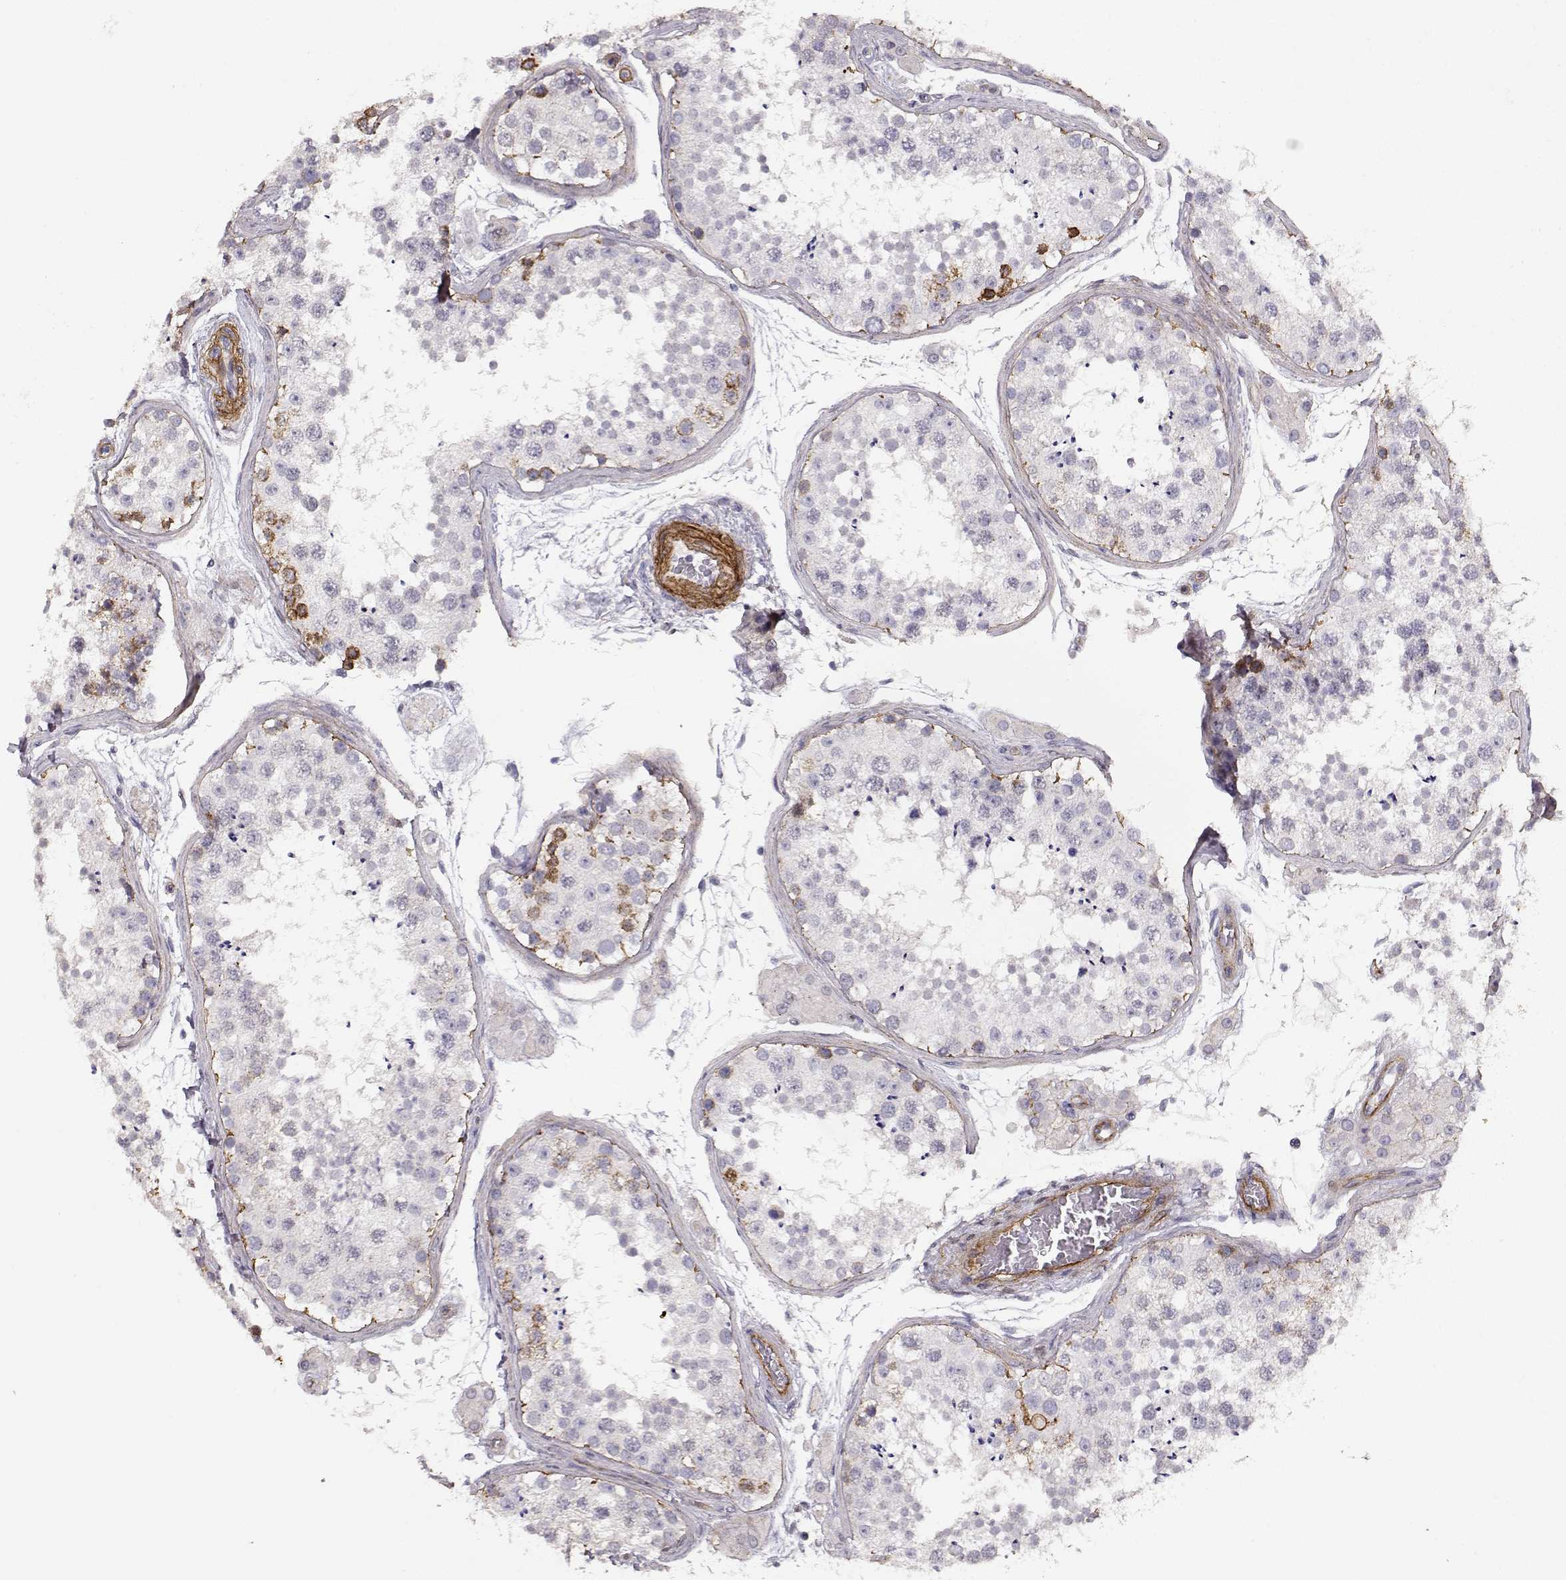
{"staining": {"intensity": "negative", "quantity": "none", "location": "none"}, "tissue": "testis", "cell_type": "Cells in seminiferous ducts", "image_type": "normal", "snomed": [{"axis": "morphology", "description": "Normal tissue, NOS"}, {"axis": "topography", "description": "Testis"}], "caption": "A micrograph of testis stained for a protein demonstrates no brown staining in cells in seminiferous ducts. (Brightfield microscopy of DAB IHC at high magnification).", "gene": "LAMC1", "patient": {"sex": "male", "age": 41}}